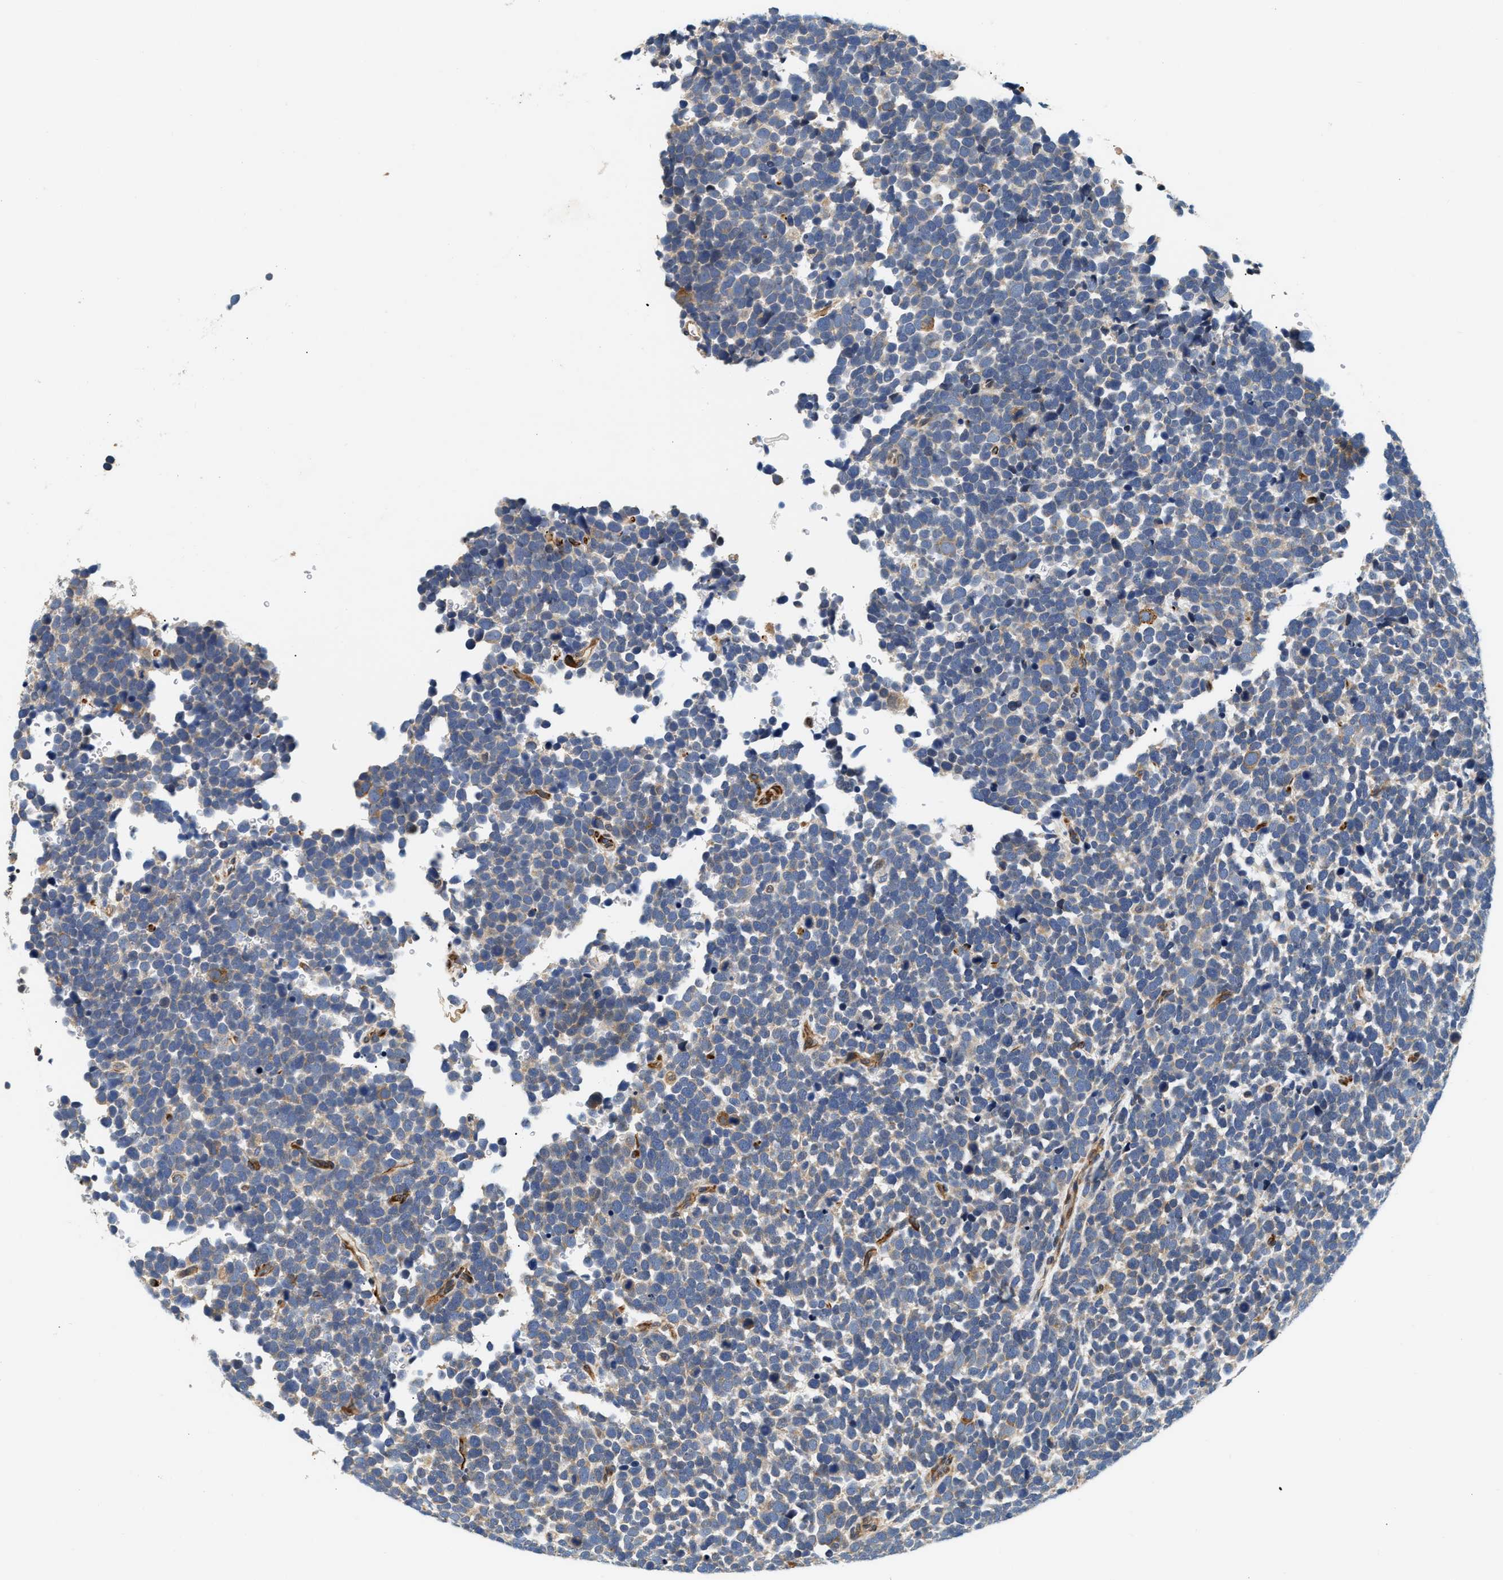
{"staining": {"intensity": "negative", "quantity": "none", "location": "none"}, "tissue": "urothelial cancer", "cell_type": "Tumor cells", "image_type": "cancer", "snomed": [{"axis": "morphology", "description": "Urothelial carcinoma, High grade"}, {"axis": "topography", "description": "Urinary bladder"}], "caption": "Human high-grade urothelial carcinoma stained for a protein using immunohistochemistry reveals no expression in tumor cells.", "gene": "IFT74", "patient": {"sex": "female", "age": 82}}